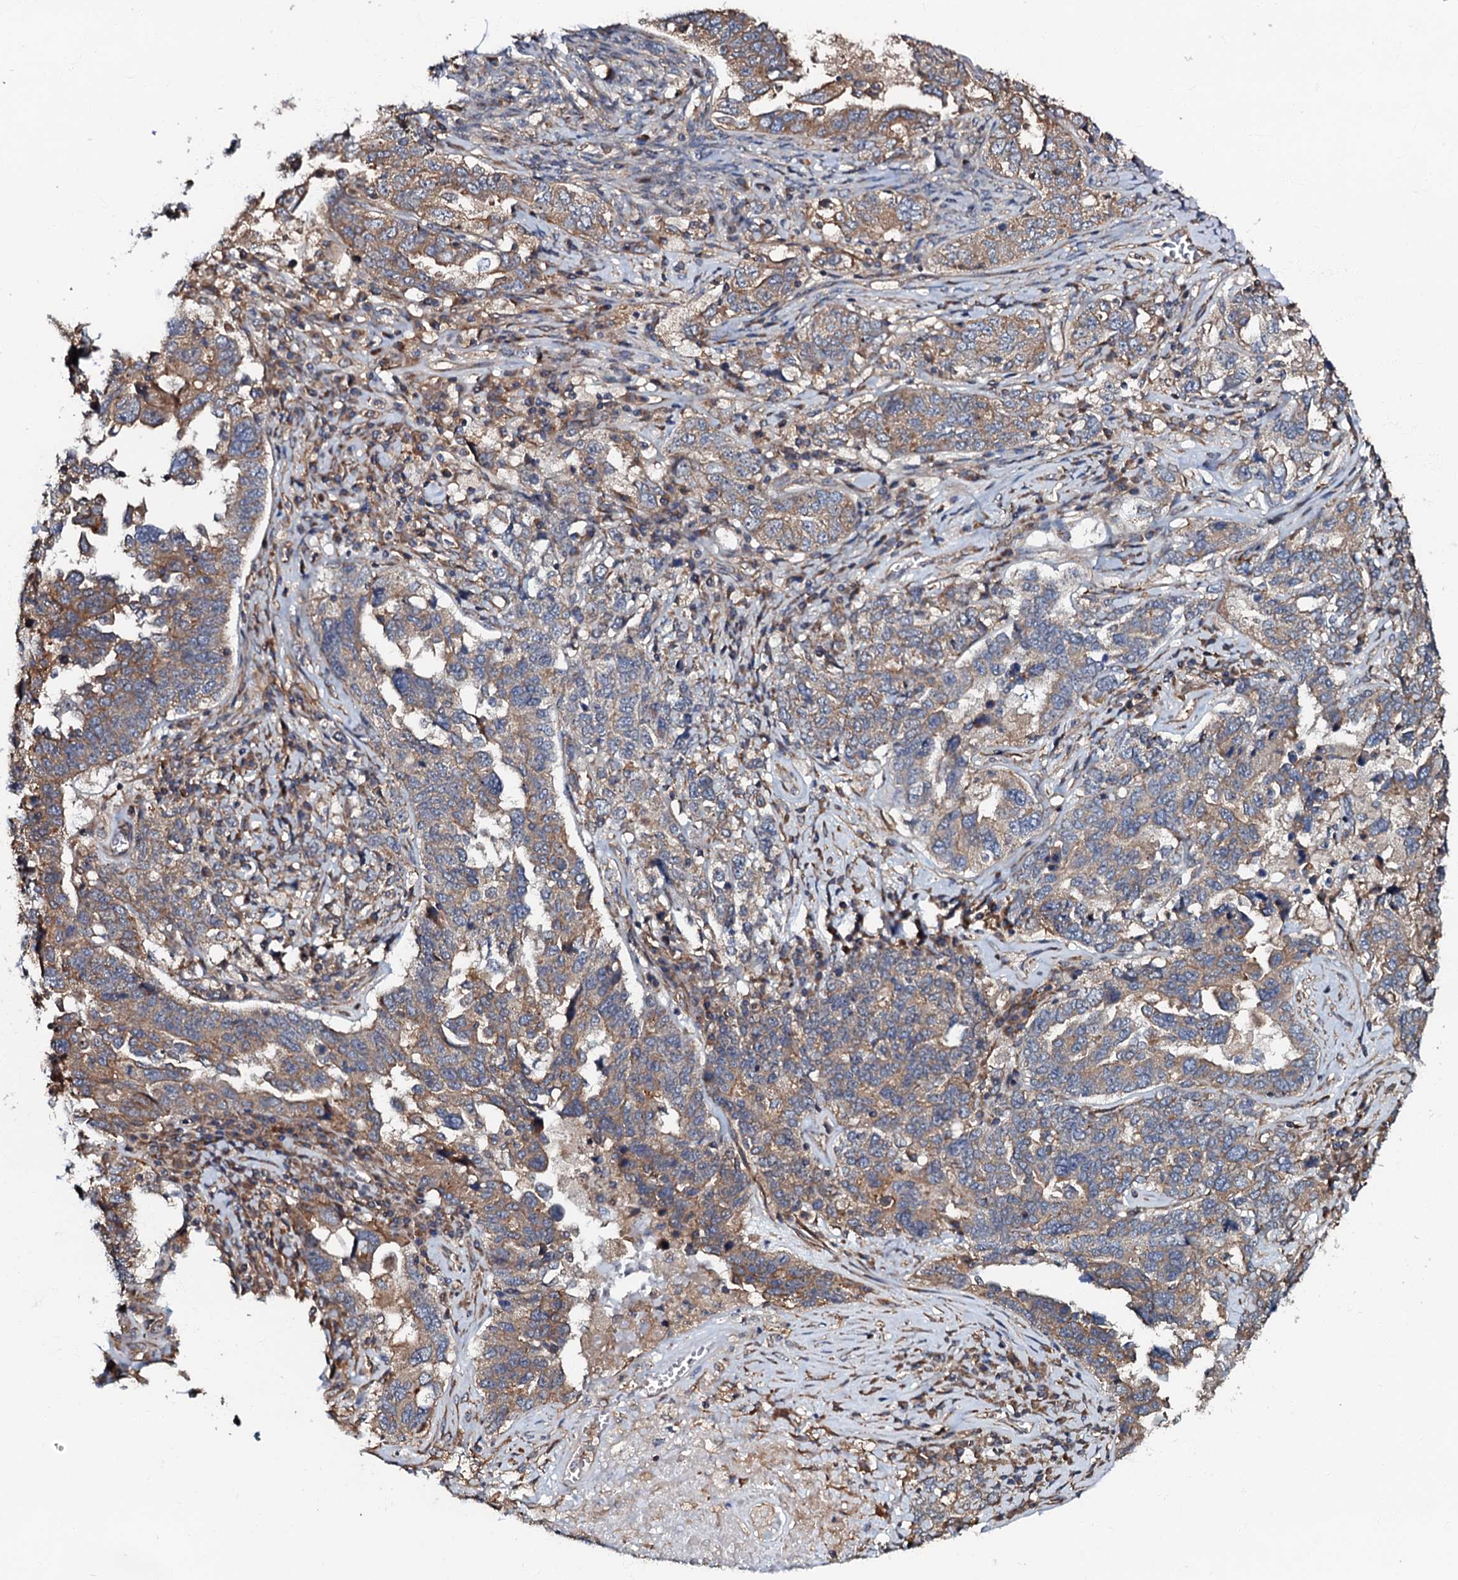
{"staining": {"intensity": "weak", "quantity": ">75%", "location": "cytoplasmic/membranous"}, "tissue": "ovarian cancer", "cell_type": "Tumor cells", "image_type": "cancer", "snomed": [{"axis": "morphology", "description": "Carcinoma, endometroid"}, {"axis": "topography", "description": "Ovary"}], "caption": "A low amount of weak cytoplasmic/membranous positivity is seen in approximately >75% of tumor cells in ovarian endometroid carcinoma tissue.", "gene": "BLOC1S6", "patient": {"sex": "female", "age": 62}}